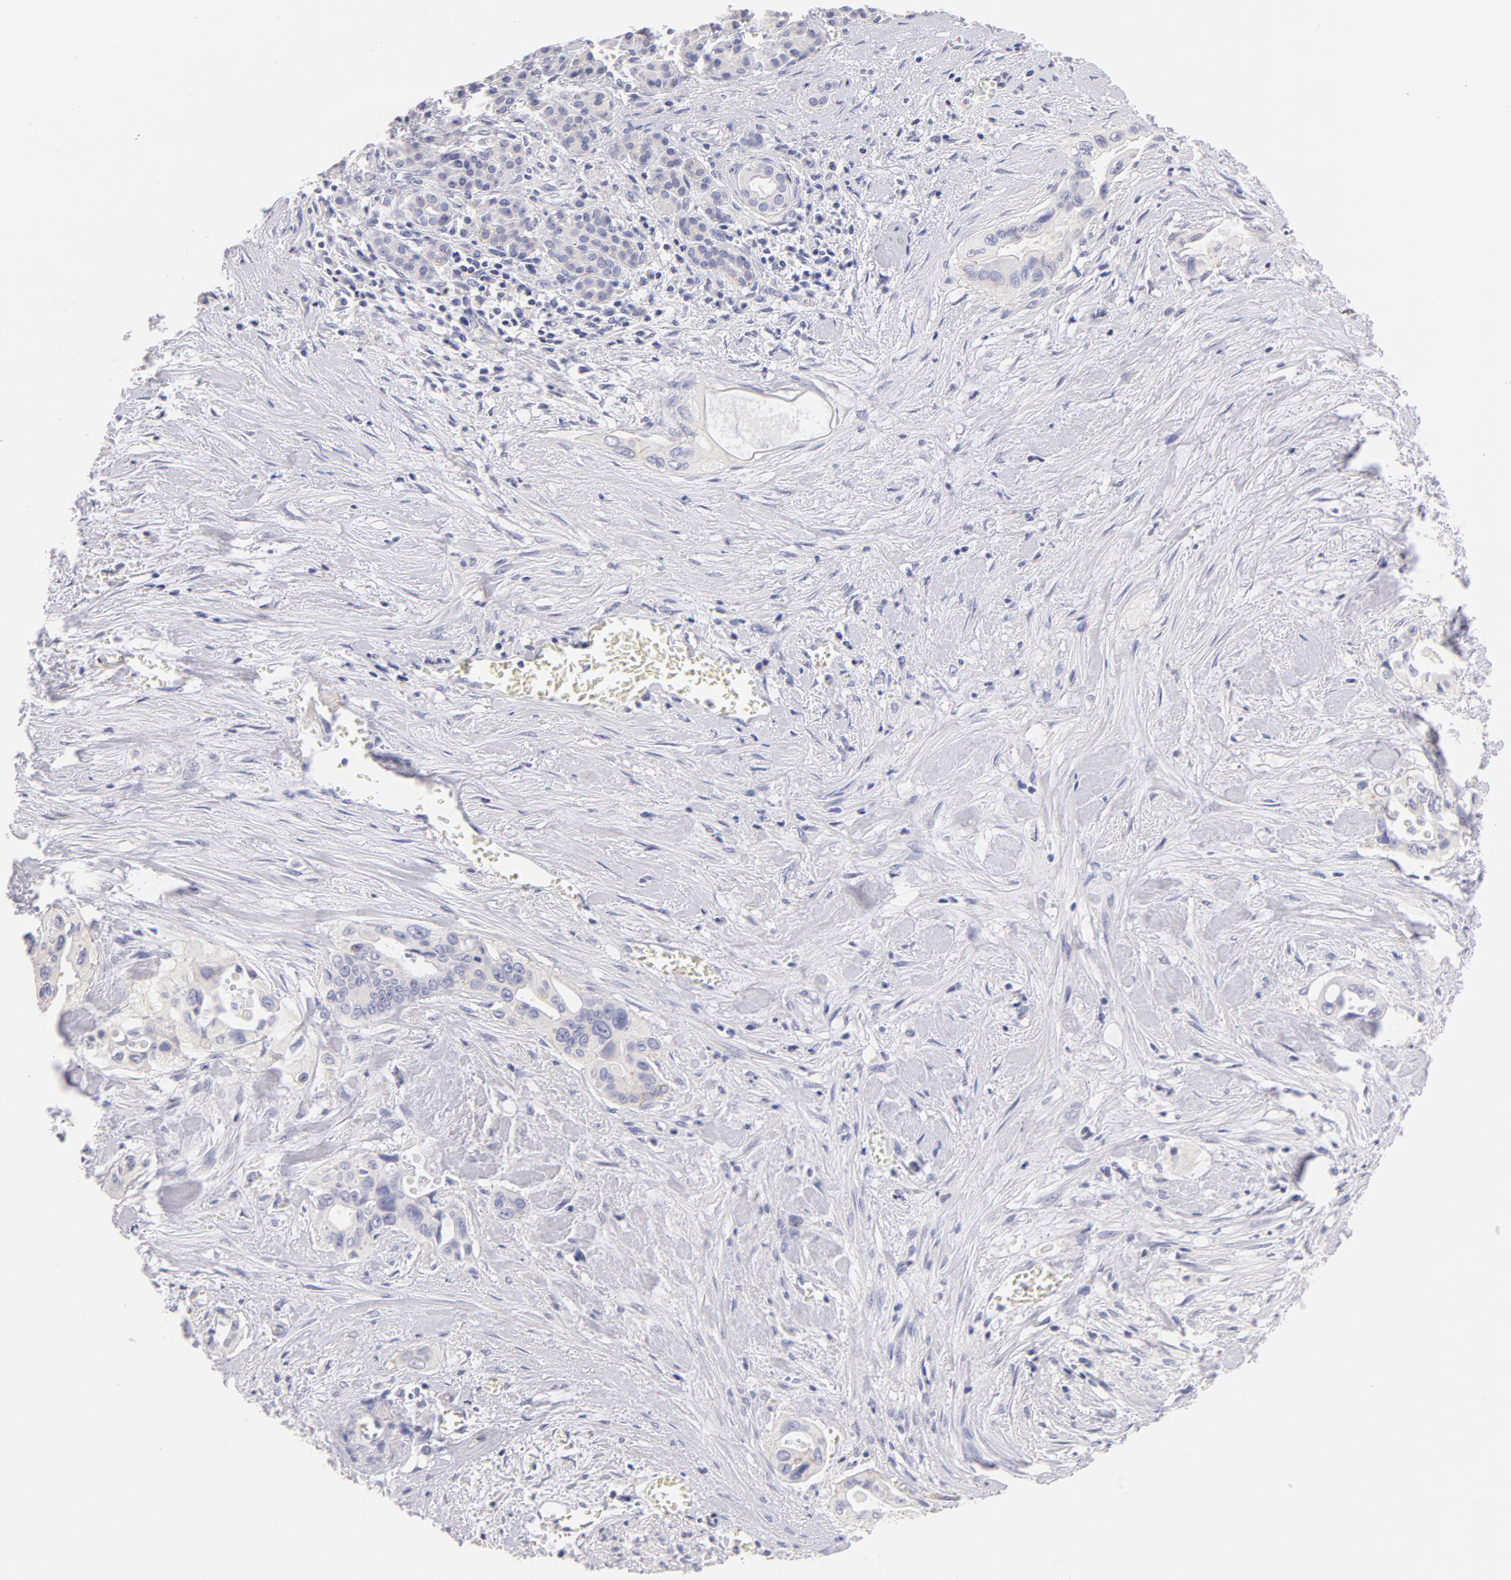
{"staining": {"intensity": "moderate", "quantity": "<25%", "location": "cytoplasmic/membranous"}, "tissue": "pancreatic cancer", "cell_type": "Tumor cells", "image_type": "cancer", "snomed": [{"axis": "morphology", "description": "Adenocarcinoma, NOS"}, {"axis": "topography", "description": "Pancreas"}], "caption": "The photomicrograph displays a brown stain indicating the presence of a protein in the cytoplasmic/membranous of tumor cells in adenocarcinoma (pancreatic).", "gene": "CD44", "patient": {"sex": "male", "age": 77}}